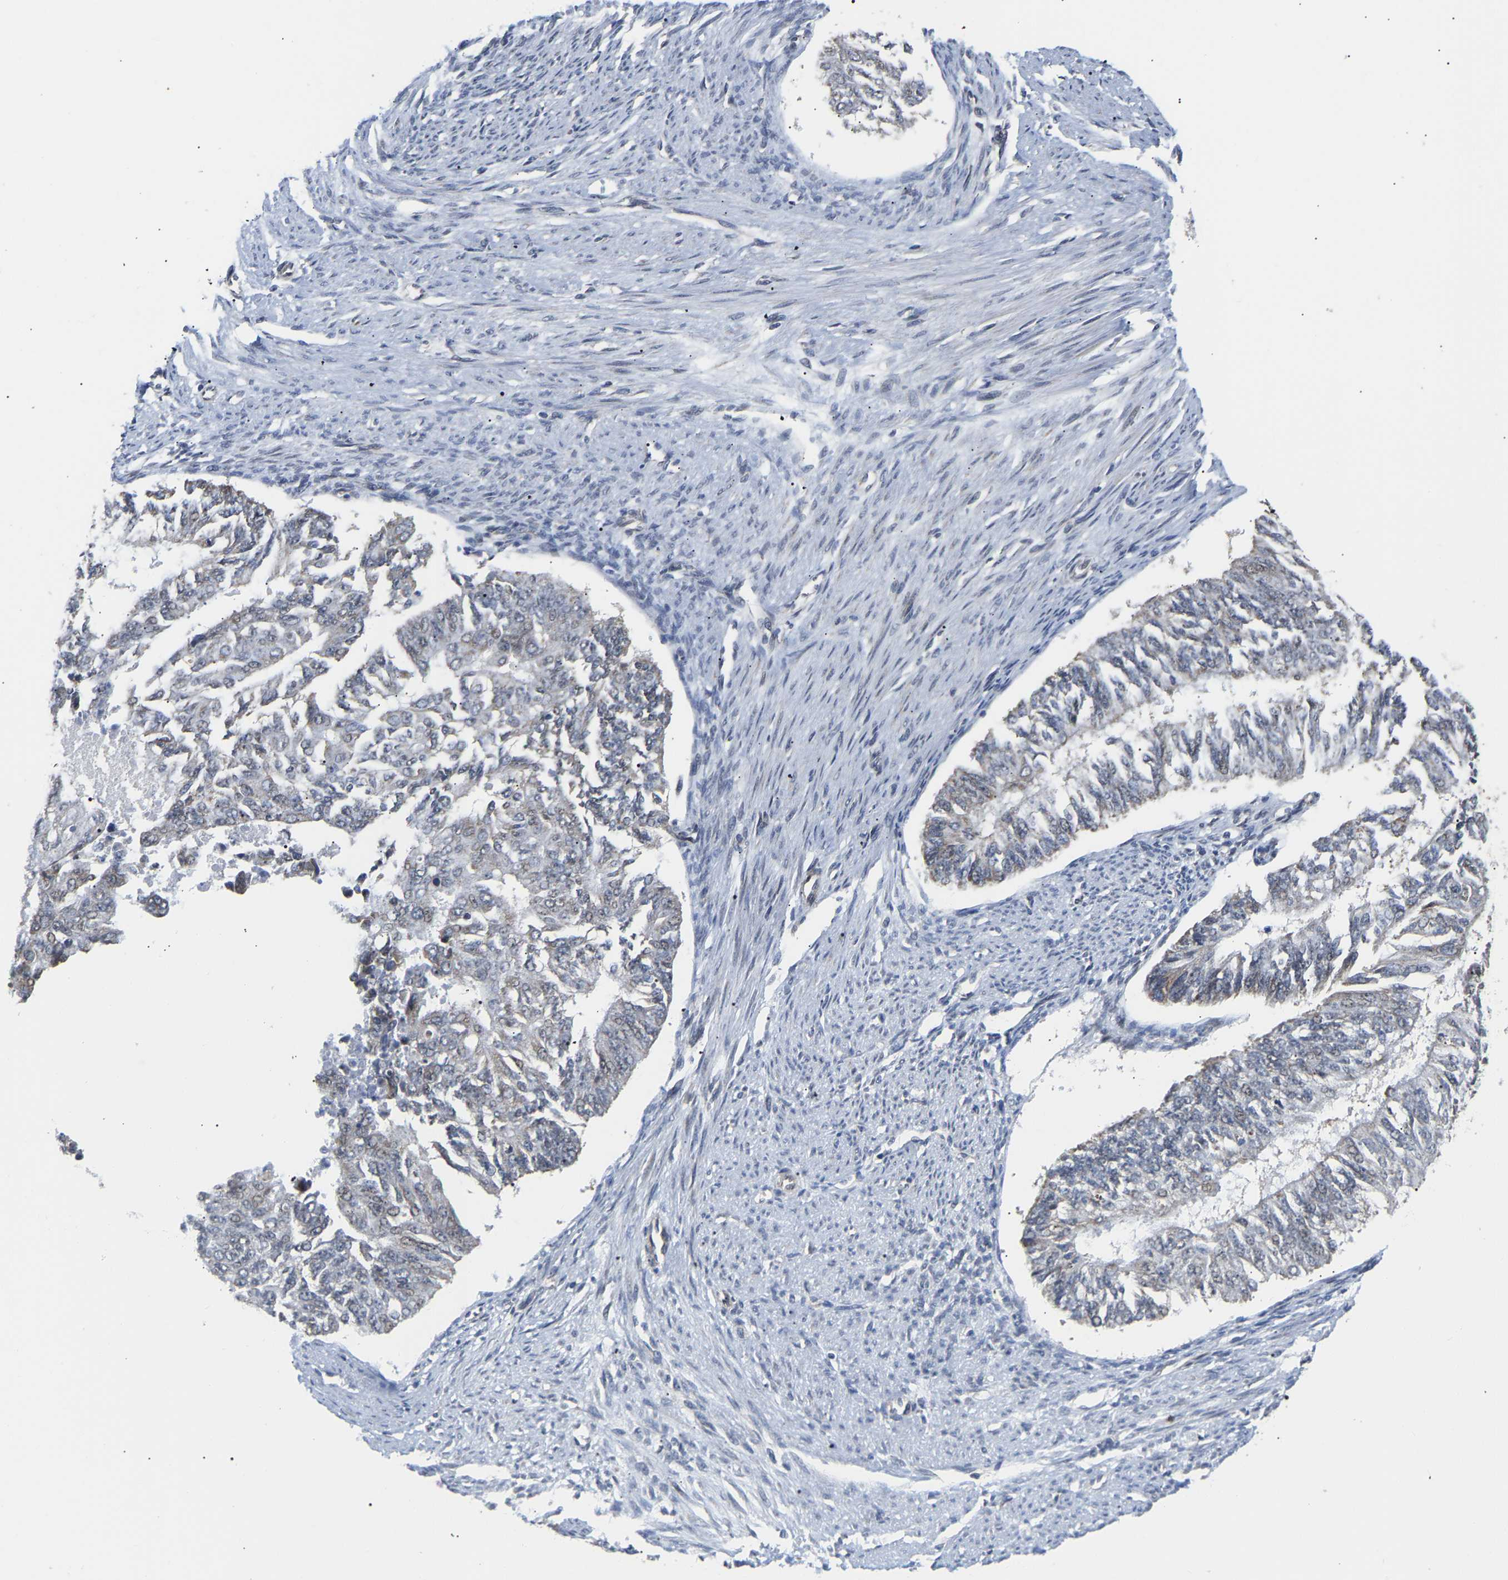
{"staining": {"intensity": "negative", "quantity": "none", "location": "none"}, "tissue": "endometrial cancer", "cell_type": "Tumor cells", "image_type": "cancer", "snomed": [{"axis": "morphology", "description": "Adenocarcinoma, NOS"}, {"axis": "topography", "description": "Endometrium"}], "caption": "A photomicrograph of endometrial cancer (adenocarcinoma) stained for a protein demonstrates no brown staining in tumor cells.", "gene": "PCNT", "patient": {"sex": "female", "age": 32}}